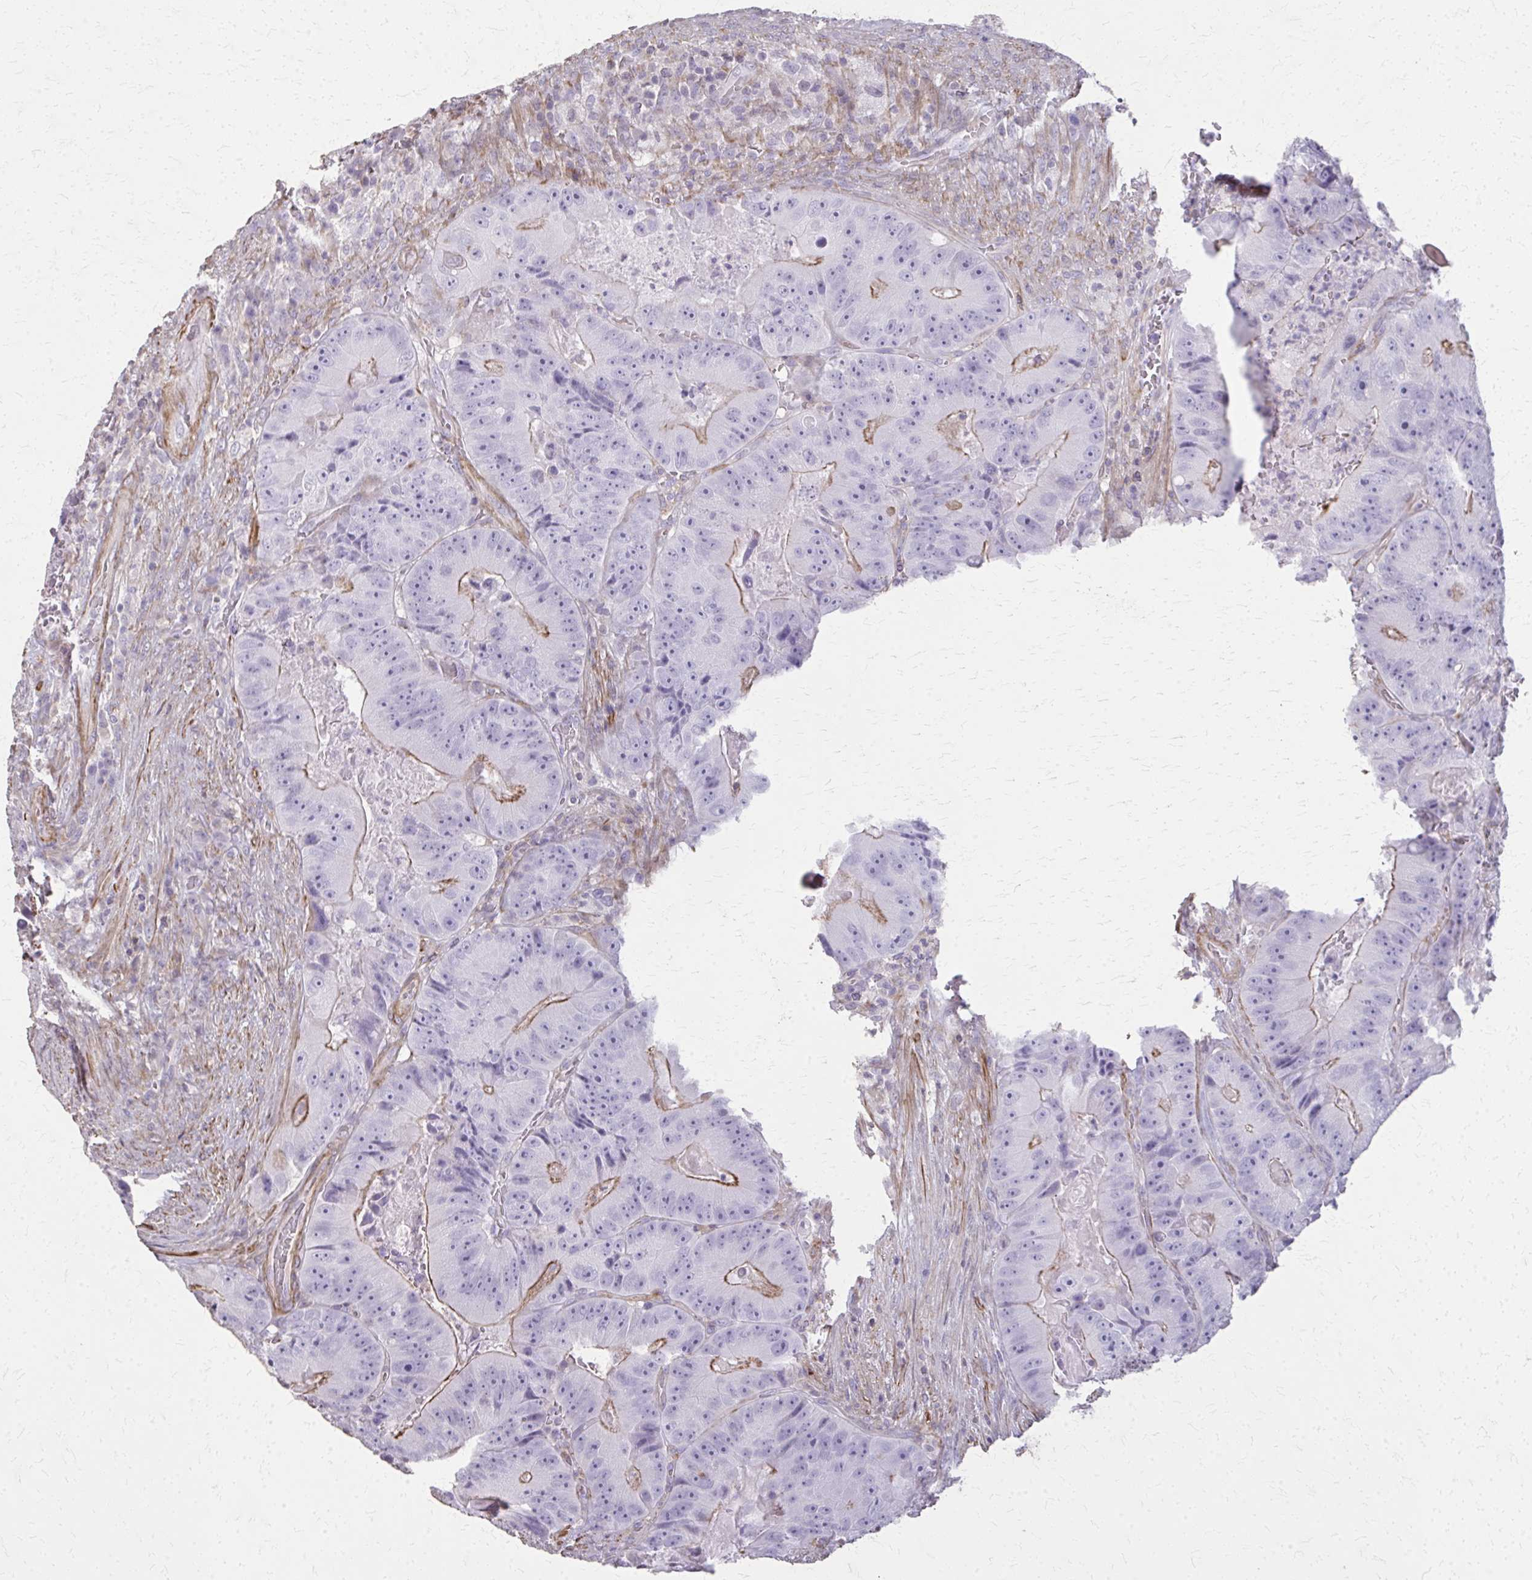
{"staining": {"intensity": "moderate", "quantity": "25%-75%", "location": "cytoplasmic/membranous"}, "tissue": "colorectal cancer", "cell_type": "Tumor cells", "image_type": "cancer", "snomed": [{"axis": "morphology", "description": "Adenocarcinoma, NOS"}, {"axis": "topography", "description": "Colon"}], "caption": "Colorectal adenocarcinoma was stained to show a protein in brown. There is medium levels of moderate cytoplasmic/membranous staining in about 25%-75% of tumor cells.", "gene": "TENM4", "patient": {"sex": "female", "age": 86}}